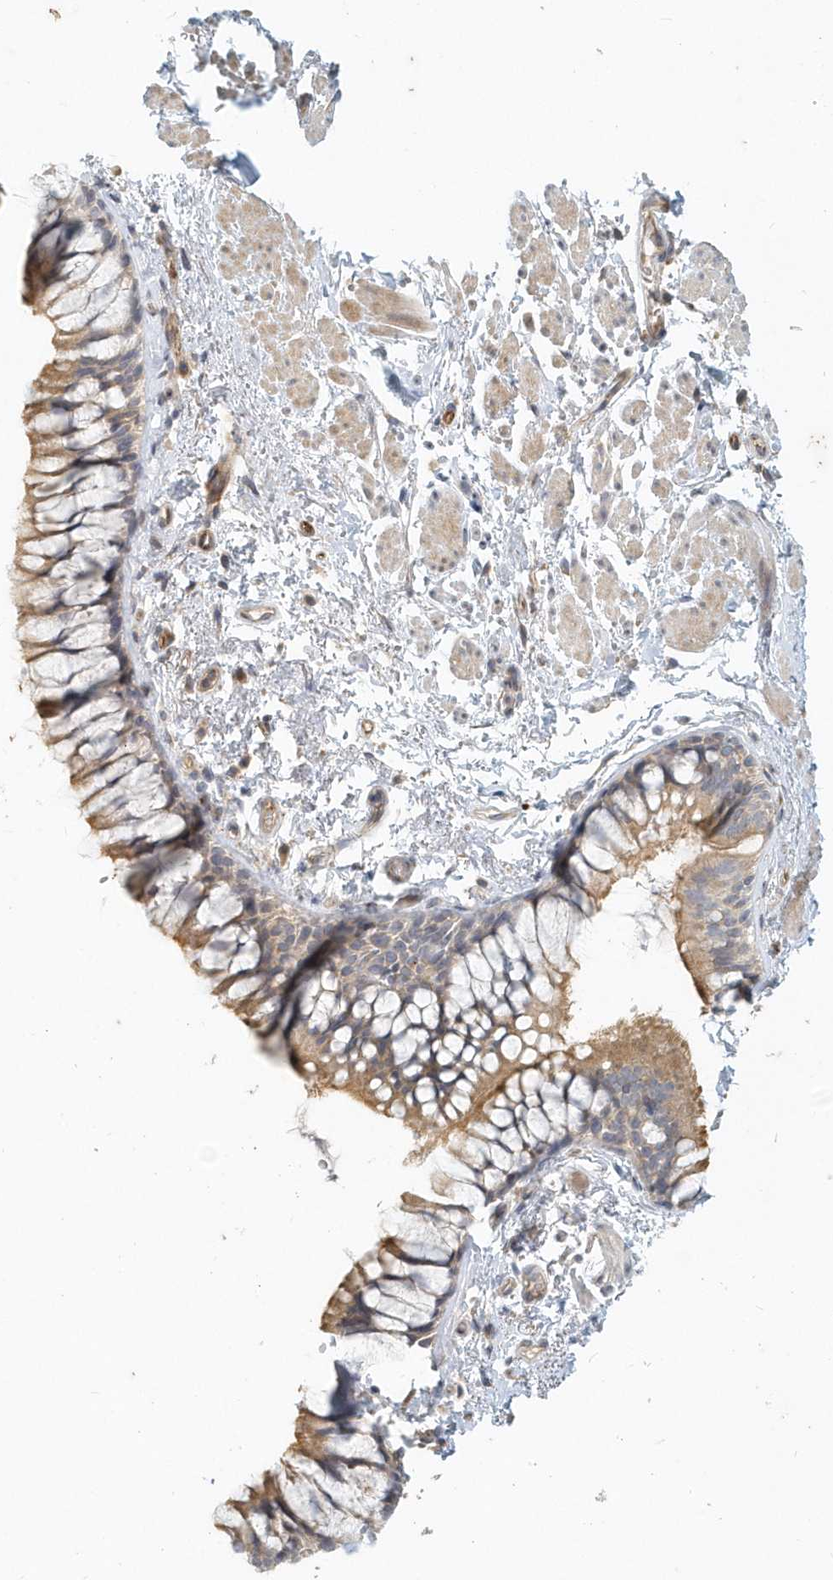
{"staining": {"intensity": "moderate", "quantity": ">75%", "location": "cytoplasmic/membranous"}, "tissue": "bronchus", "cell_type": "Respiratory epithelial cells", "image_type": "normal", "snomed": [{"axis": "morphology", "description": "Normal tissue, NOS"}, {"axis": "topography", "description": "Cartilage tissue"}, {"axis": "topography", "description": "Bronchus"}], "caption": "IHC of normal bronchus displays medium levels of moderate cytoplasmic/membranous positivity in approximately >75% of respiratory epithelial cells.", "gene": "NAPB", "patient": {"sex": "female", "age": 73}}